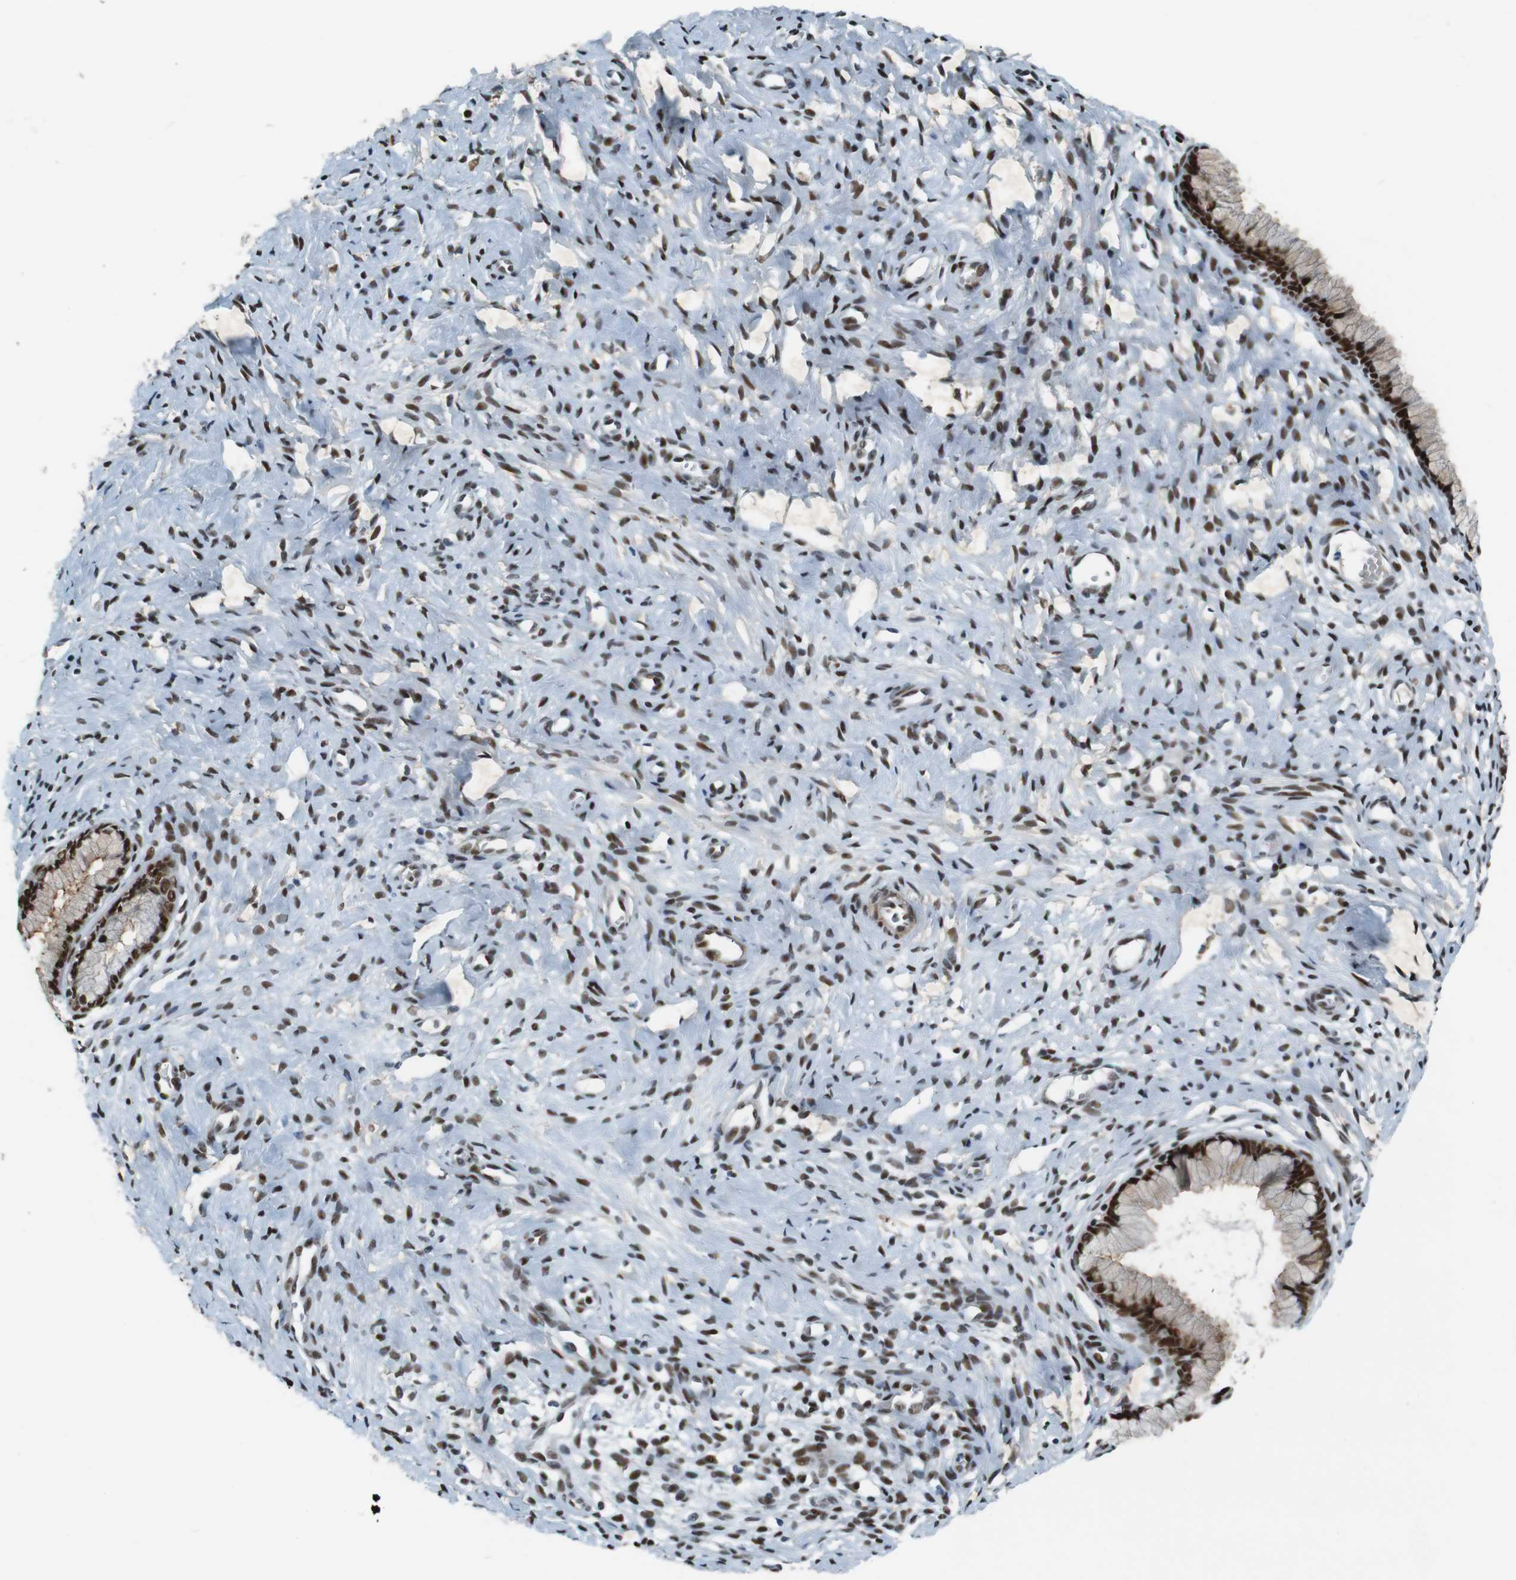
{"staining": {"intensity": "strong", "quantity": ">75%", "location": "nuclear"}, "tissue": "cervix", "cell_type": "Glandular cells", "image_type": "normal", "snomed": [{"axis": "morphology", "description": "Normal tissue, NOS"}, {"axis": "topography", "description": "Cervix"}], "caption": "A micrograph showing strong nuclear positivity in approximately >75% of glandular cells in benign cervix, as visualized by brown immunohistochemical staining.", "gene": "HEXIM1", "patient": {"sex": "female", "age": 65}}